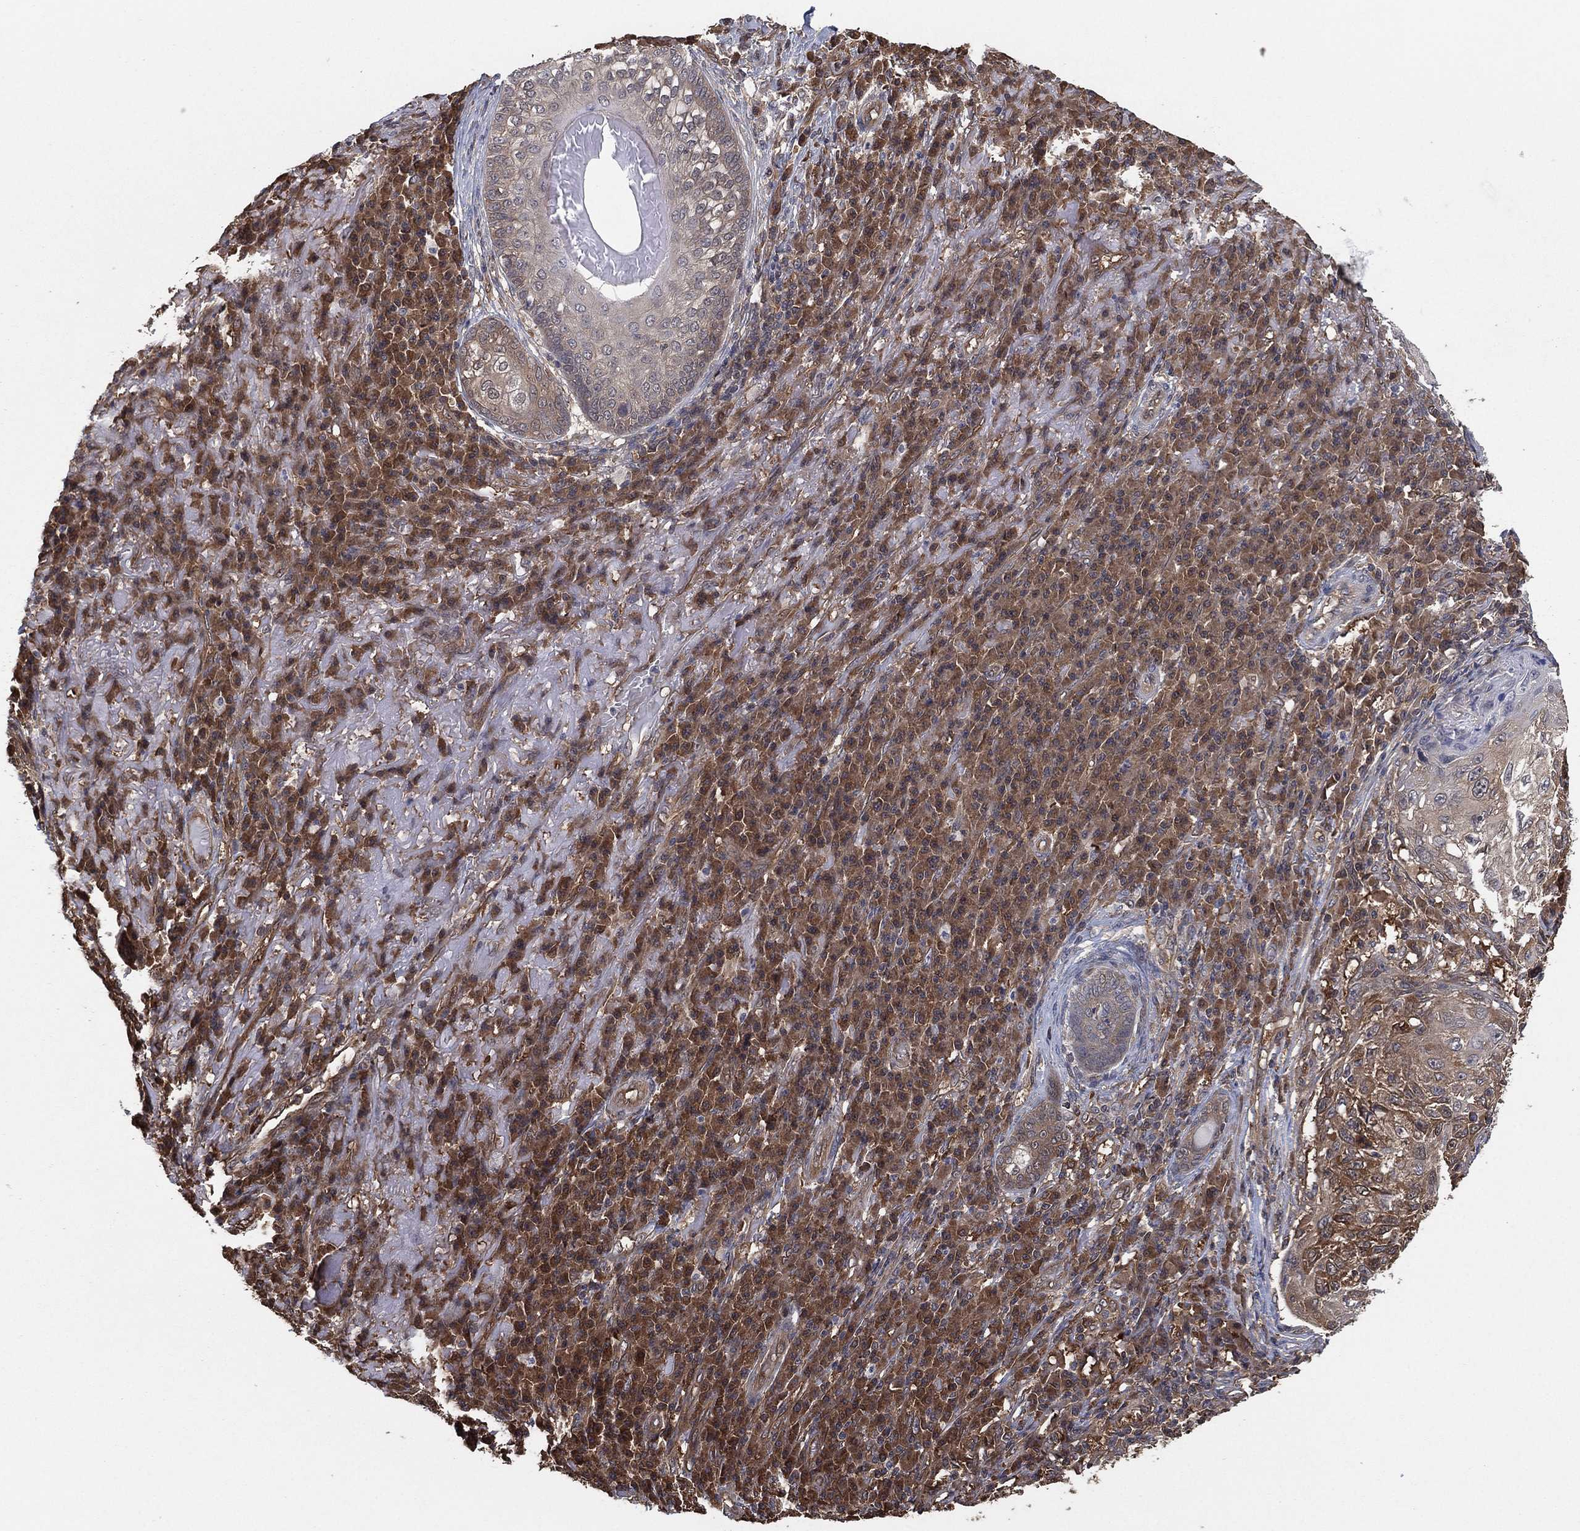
{"staining": {"intensity": "moderate", "quantity": "25%-75%", "location": "cytoplasmic/membranous"}, "tissue": "skin cancer", "cell_type": "Tumor cells", "image_type": "cancer", "snomed": [{"axis": "morphology", "description": "Squamous cell carcinoma, NOS"}, {"axis": "topography", "description": "Skin"}], "caption": "Protein expression analysis of skin cancer (squamous cell carcinoma) reveals moderate cytoplasmic/membranous positivity in approximately 25%-75% of tumor cells.", "gene": "PSMG4", "patient": {"sex": "male", "age": 92}}